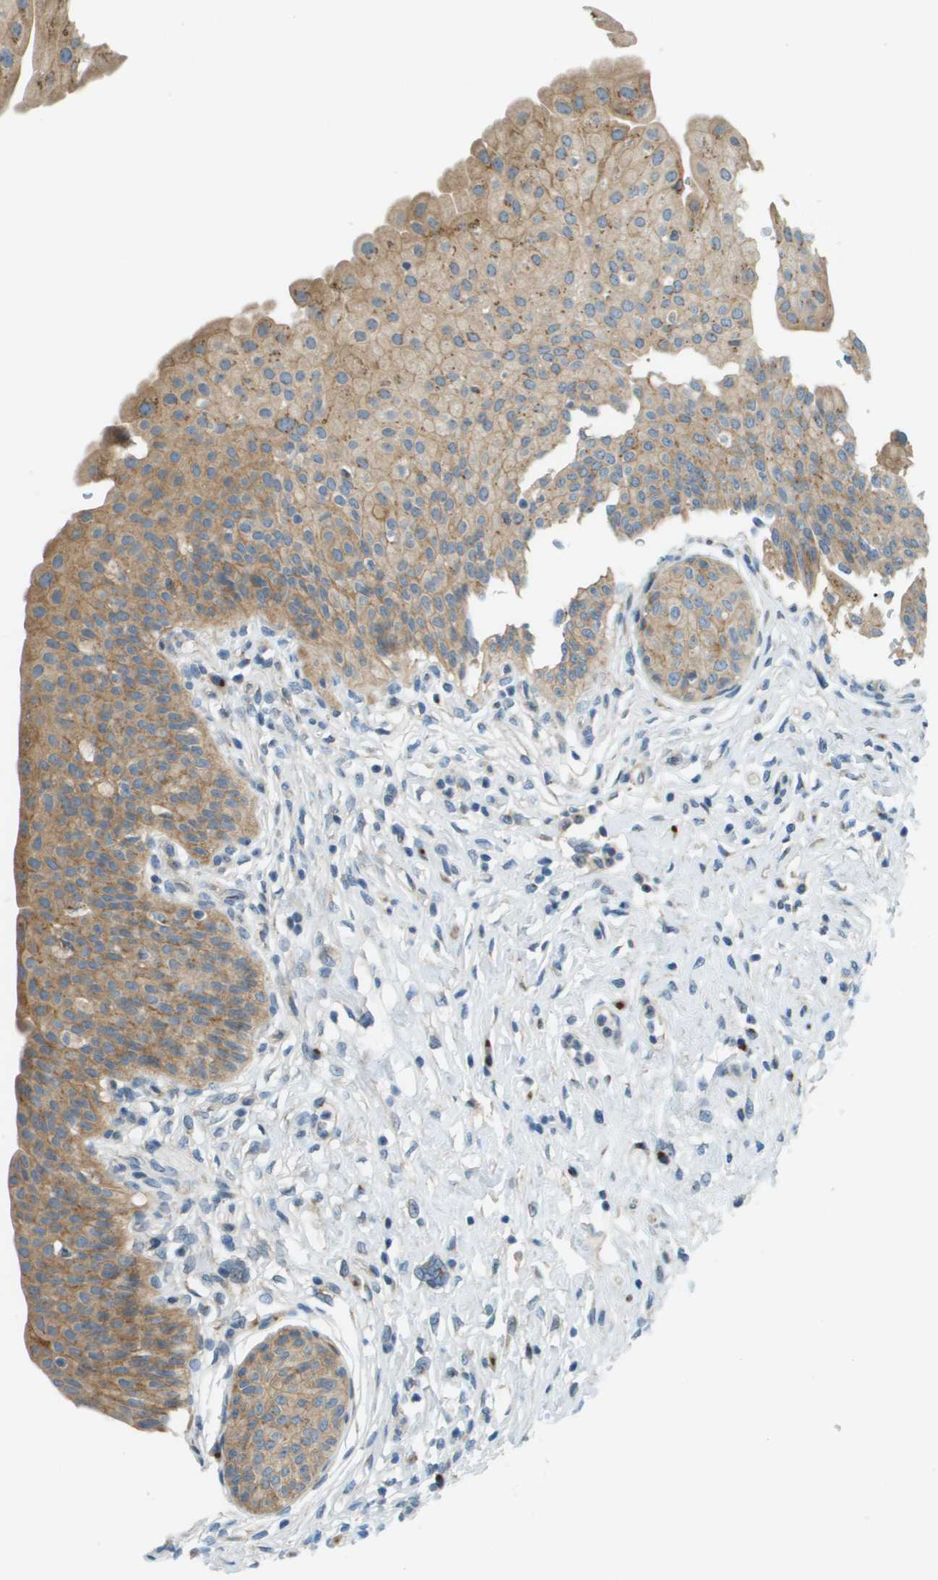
{"staining": {"intensity": "moderate", "quantity": ">75%", "location": "cytoplasmic/membranous"}, "tissue": "urinary bladder", "cell_type": "Urothelial cells", "image_type": "normal", "snomed": [{"axis": "morphology", "description": "Normal tissue, NOS"}, {"axis": "topography", "description": "Urinary bladder"}], "caption": "The histopathology image demonstrates a brown stain indicating the presence of a protein in the cytoplasmic/membranous of urothelial cells in urinary bladder. (DAB IHC with brightfield microscopy, high magnification).", "gene": "ACBD3", "patient": {"sex": "male", "age": 46}}